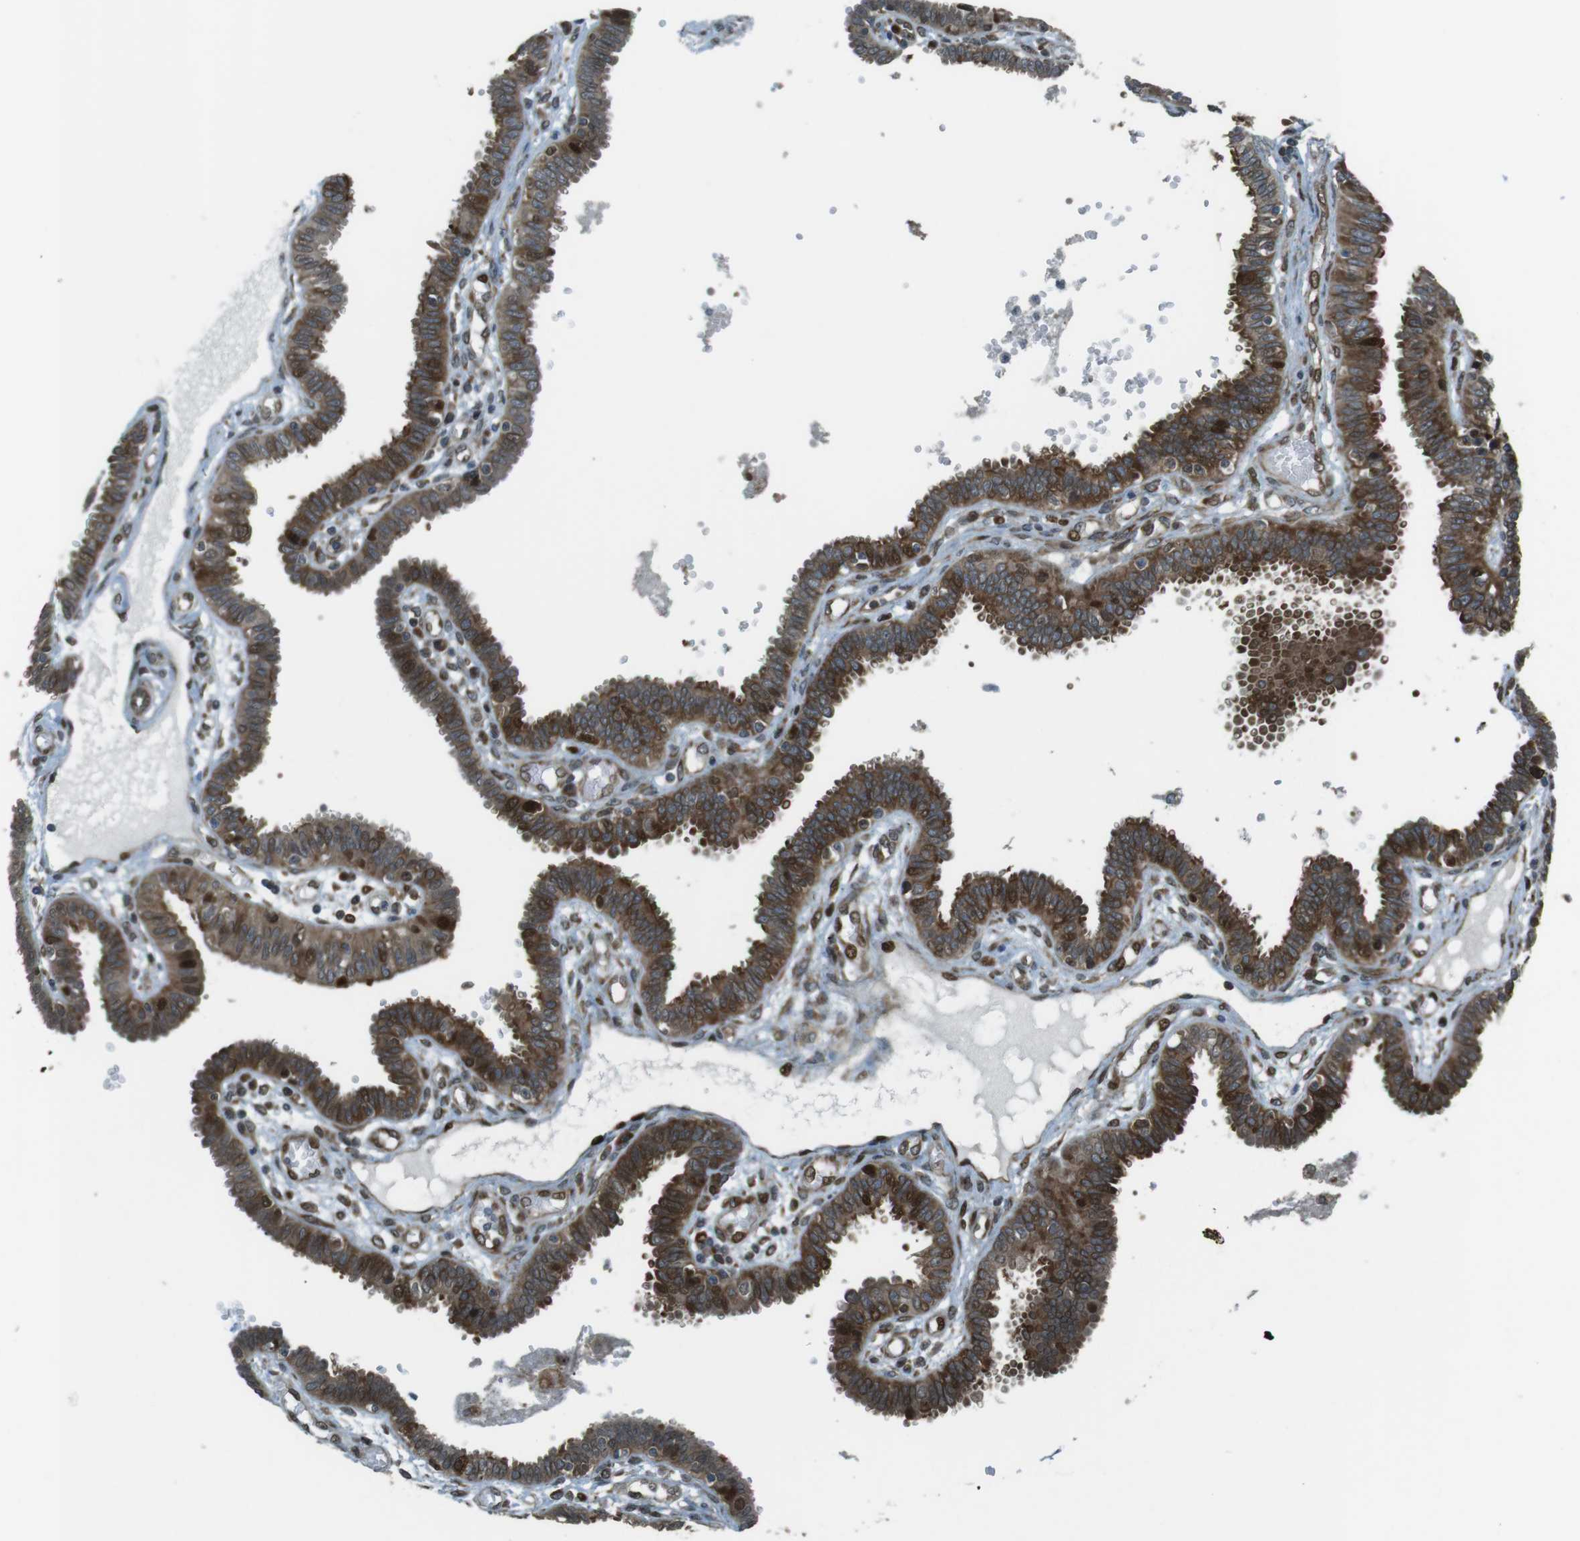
{"staining": {"intensity": "moderate", "quantity": ">75%", "location": "cytoplasmic/membranous"}, "tissue": "fallopian tube", "cell_type": "Glandular cells", "image_type": "normal", "snomed": [{"axis": "morphology", "description": "Normal tissue, NOS"}, {"axis": "topography", "description": "Fallopian tube"}], "caption": "DAB immunohistochemical staining of unremarkable human fallopian tube displays moderate cytoplasmic/membranous protein expression in about >75% of glandular cells.", "gene": "ZNF330", "patient": {"sex": "female", "age": 32}}